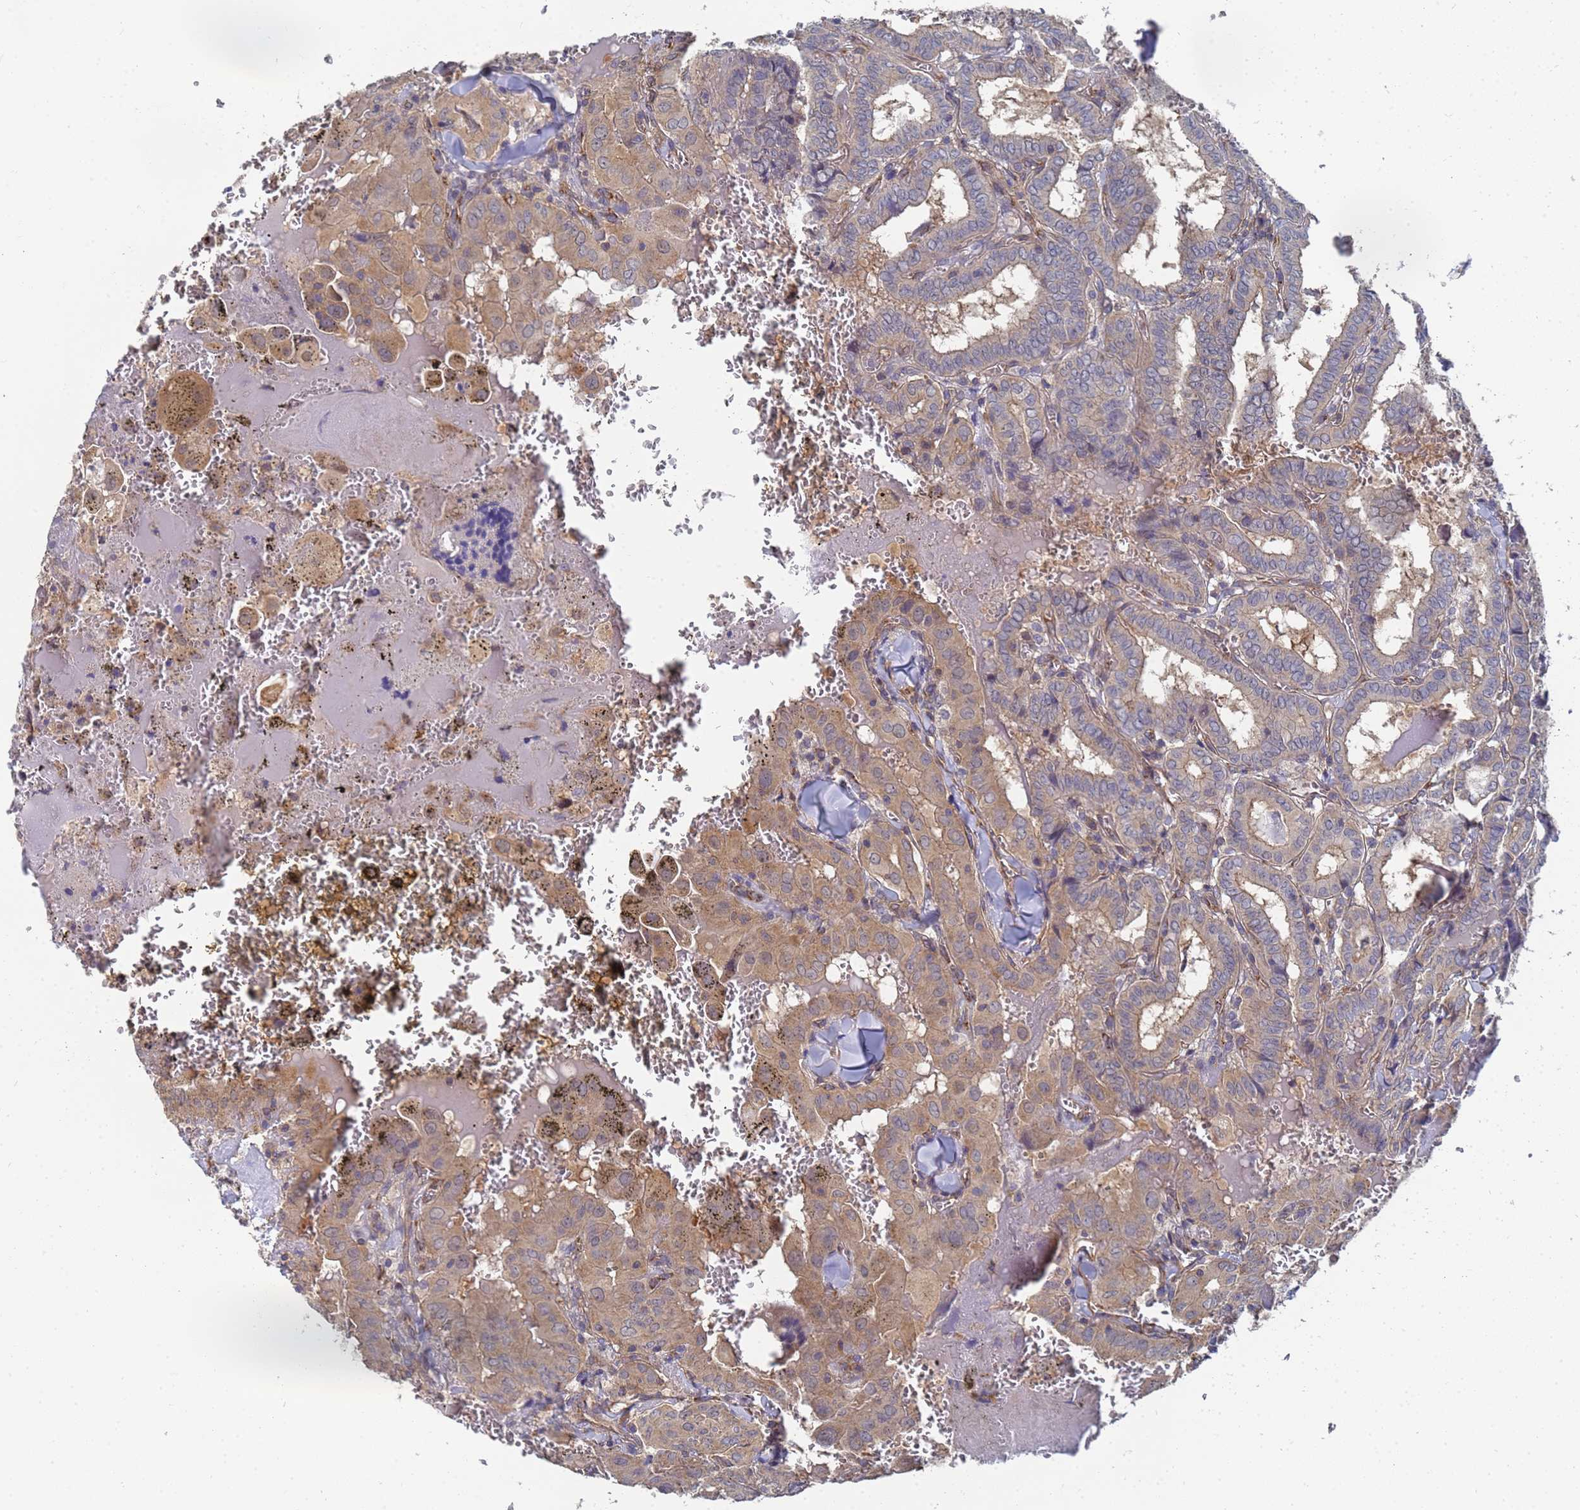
{"staining": {"intensity": "weak", "quantity": "25%-75%", "location": "cytoplasmic/membranous"}, "tissue": "thyroid cancer", "cell_type": "Tumor cells", "image_type": "cancer", "snomed": [{"axis": "morphology", "description": "Papillary adenocarcinoma, NOS"}, {"axis": "topography", "description": "Thyroid gland"}], "caption": "The image reveals a brown stain indicating the presence of a protein in the cytoplasmic/membranous of tumor cells in papillary adenocarcinoma (thyroid). (DAB = brown stain, brightfield microscopy at high magnification).", "gene": "ALS2CL", "patient": {"sex": "female", "age": 72}}